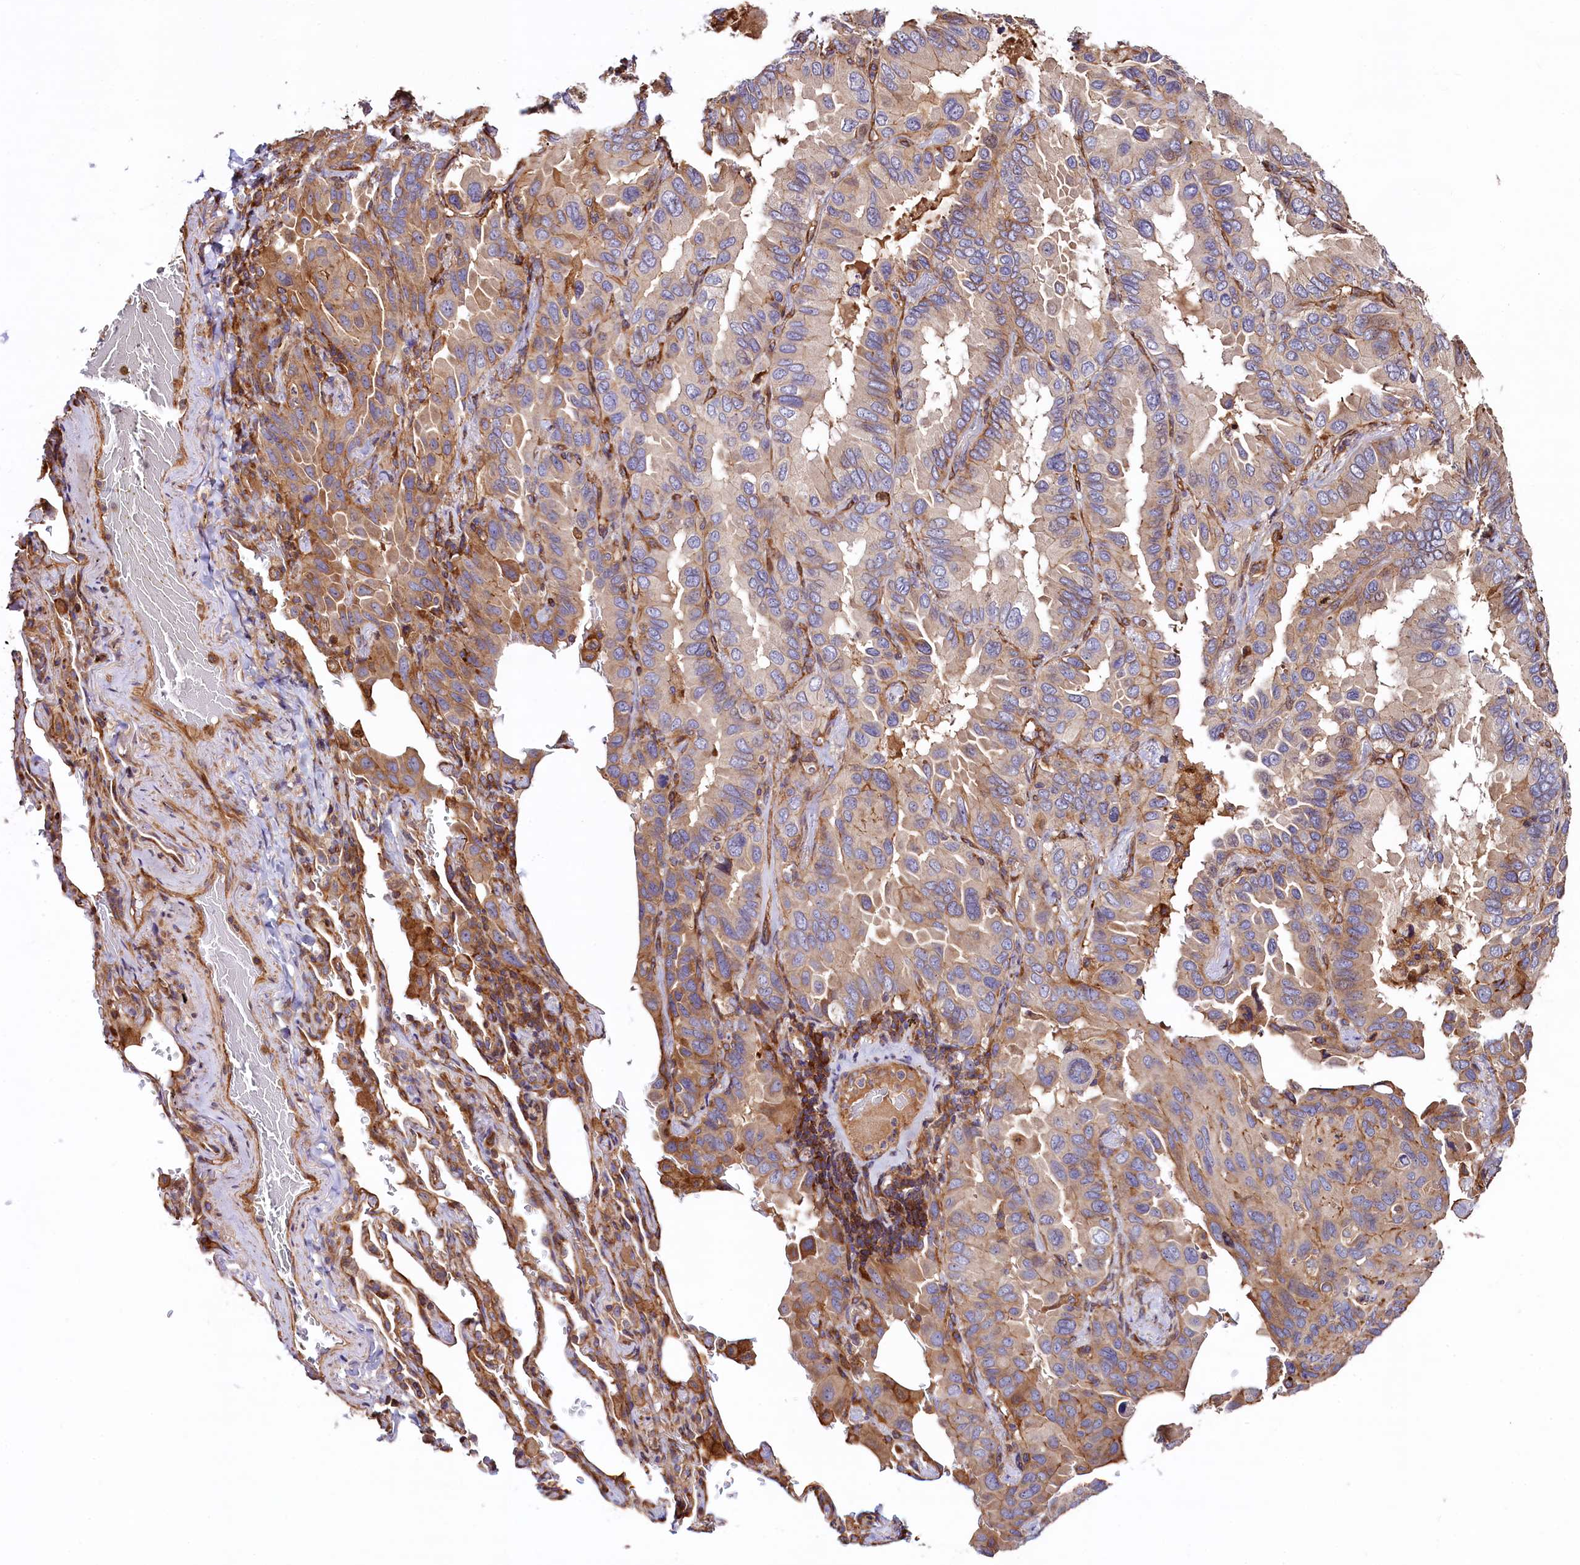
{"staining": {"intensity": "moderate", "quantity": "25%-75%", "location": "cytoplasmic/membranous"}, "tissue": "lung cancer", "cell_type": "Tumor cells", "image_type": "cancer", "snomed": [{"axis": "morphology", "description": "Adenocarcinoma, NOS"}, {"axis": "topography", "description": "Lung"}], "caption": "Protein analysis of adenocarcinoma (lung) tissue exhibits moderate cytoplasmic/membranous expression in approximately 25%-75% of tumor cells. (DAB IHC, brown staining for protein, blue staining for nuclei).", "gene": "KLHDC4", "patient": {"sex": "male", "age": 64}}